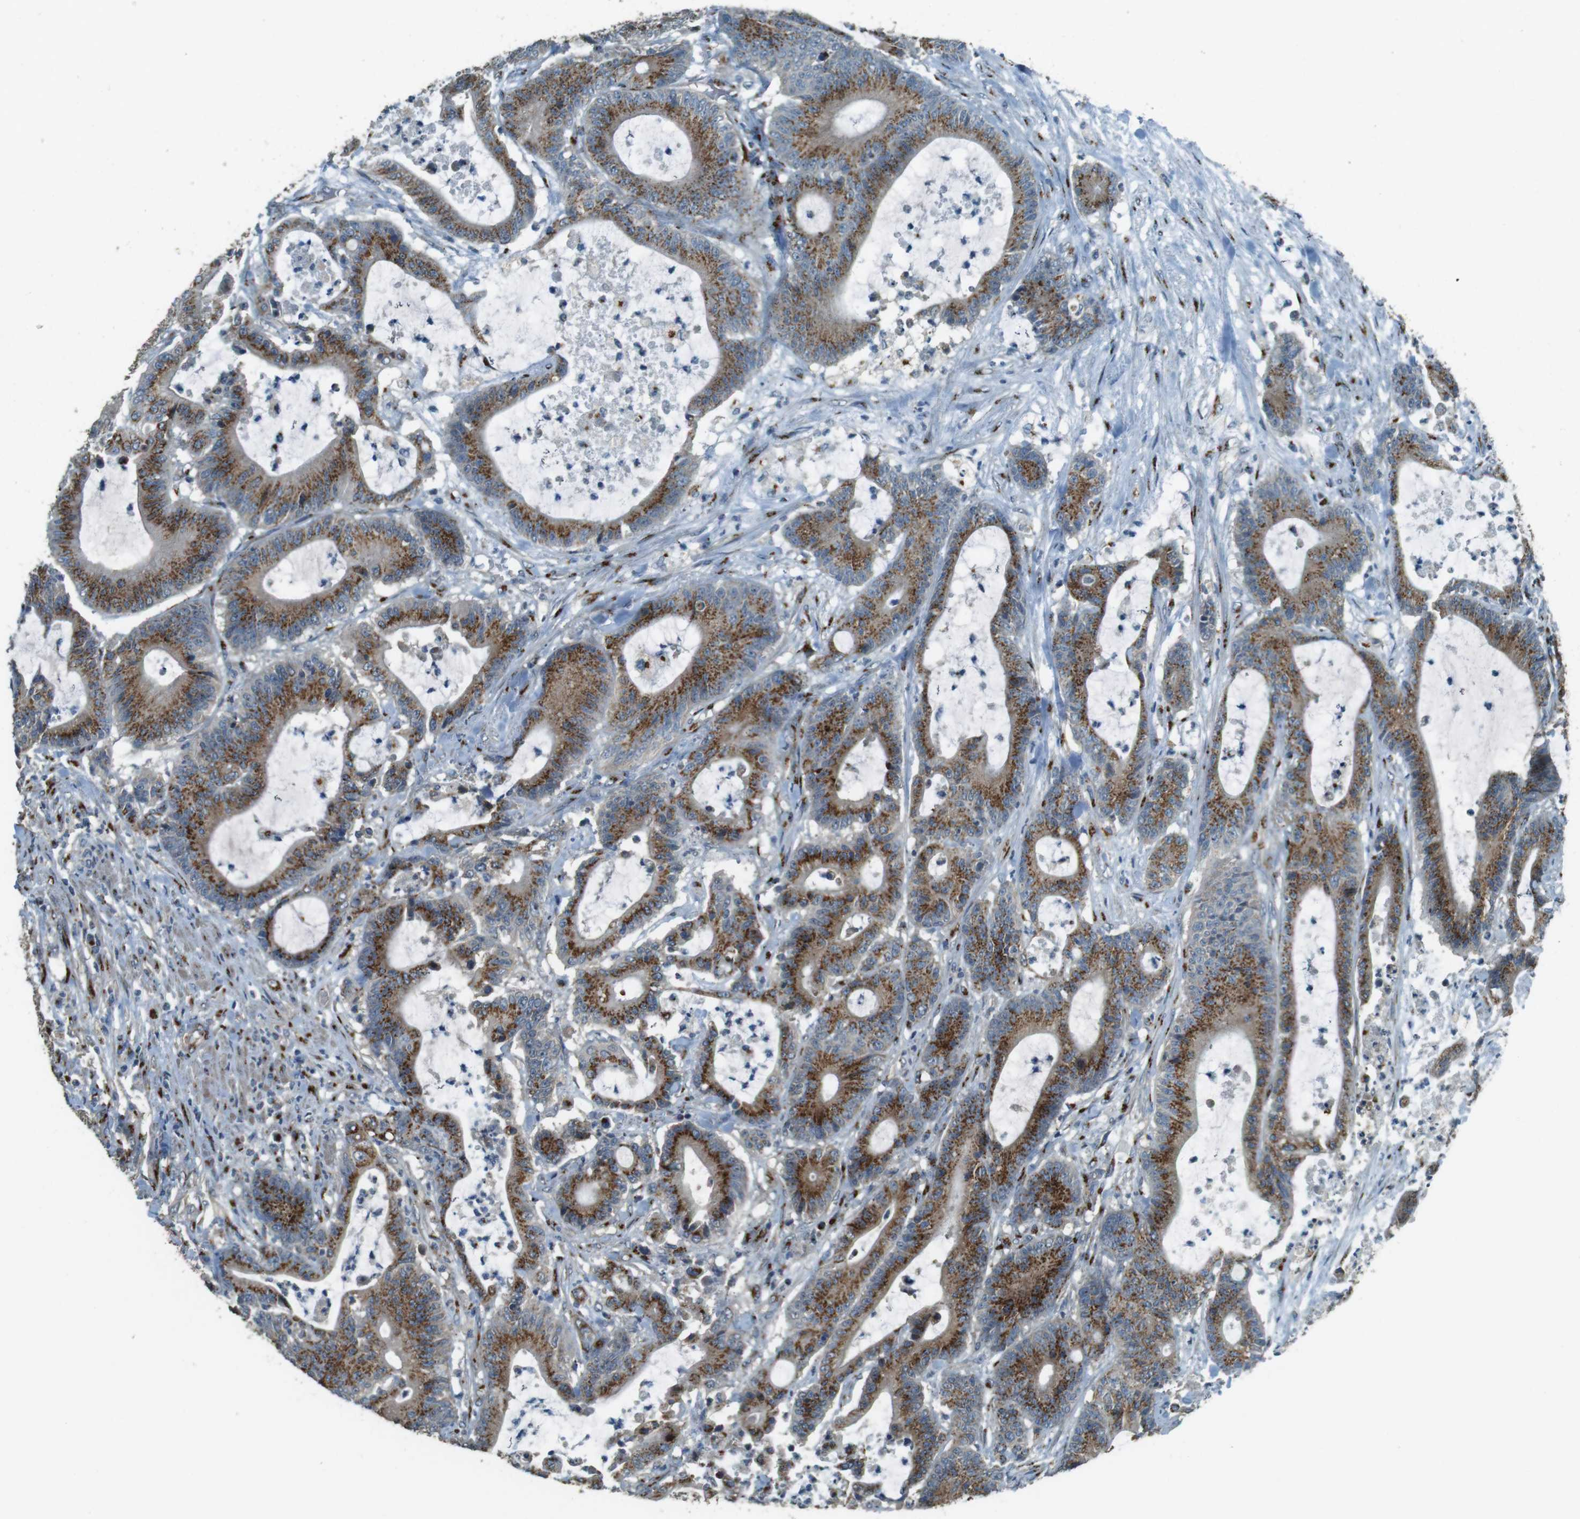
{"staining": {"intensity": "moderate", "quantity": ">75%", "location": "cytoplasmic/membranous"}, "tissue": "colorectal cancer", "cell_type": "Tumor cells", "image_type": "cancer", "snomed": [{"axis": "morphology", "description": "Adenocarcinoma, NOS"}, {"axis": "topography", "description": "Colon"}], "caption": "A brown stain shows moderate cytoplasmic/membranous positivity of a protein in human colorectal adenocarcinoma tumor cells.", "gene": "TMEM115", "patient": {"sex": "female", "age": 84}}